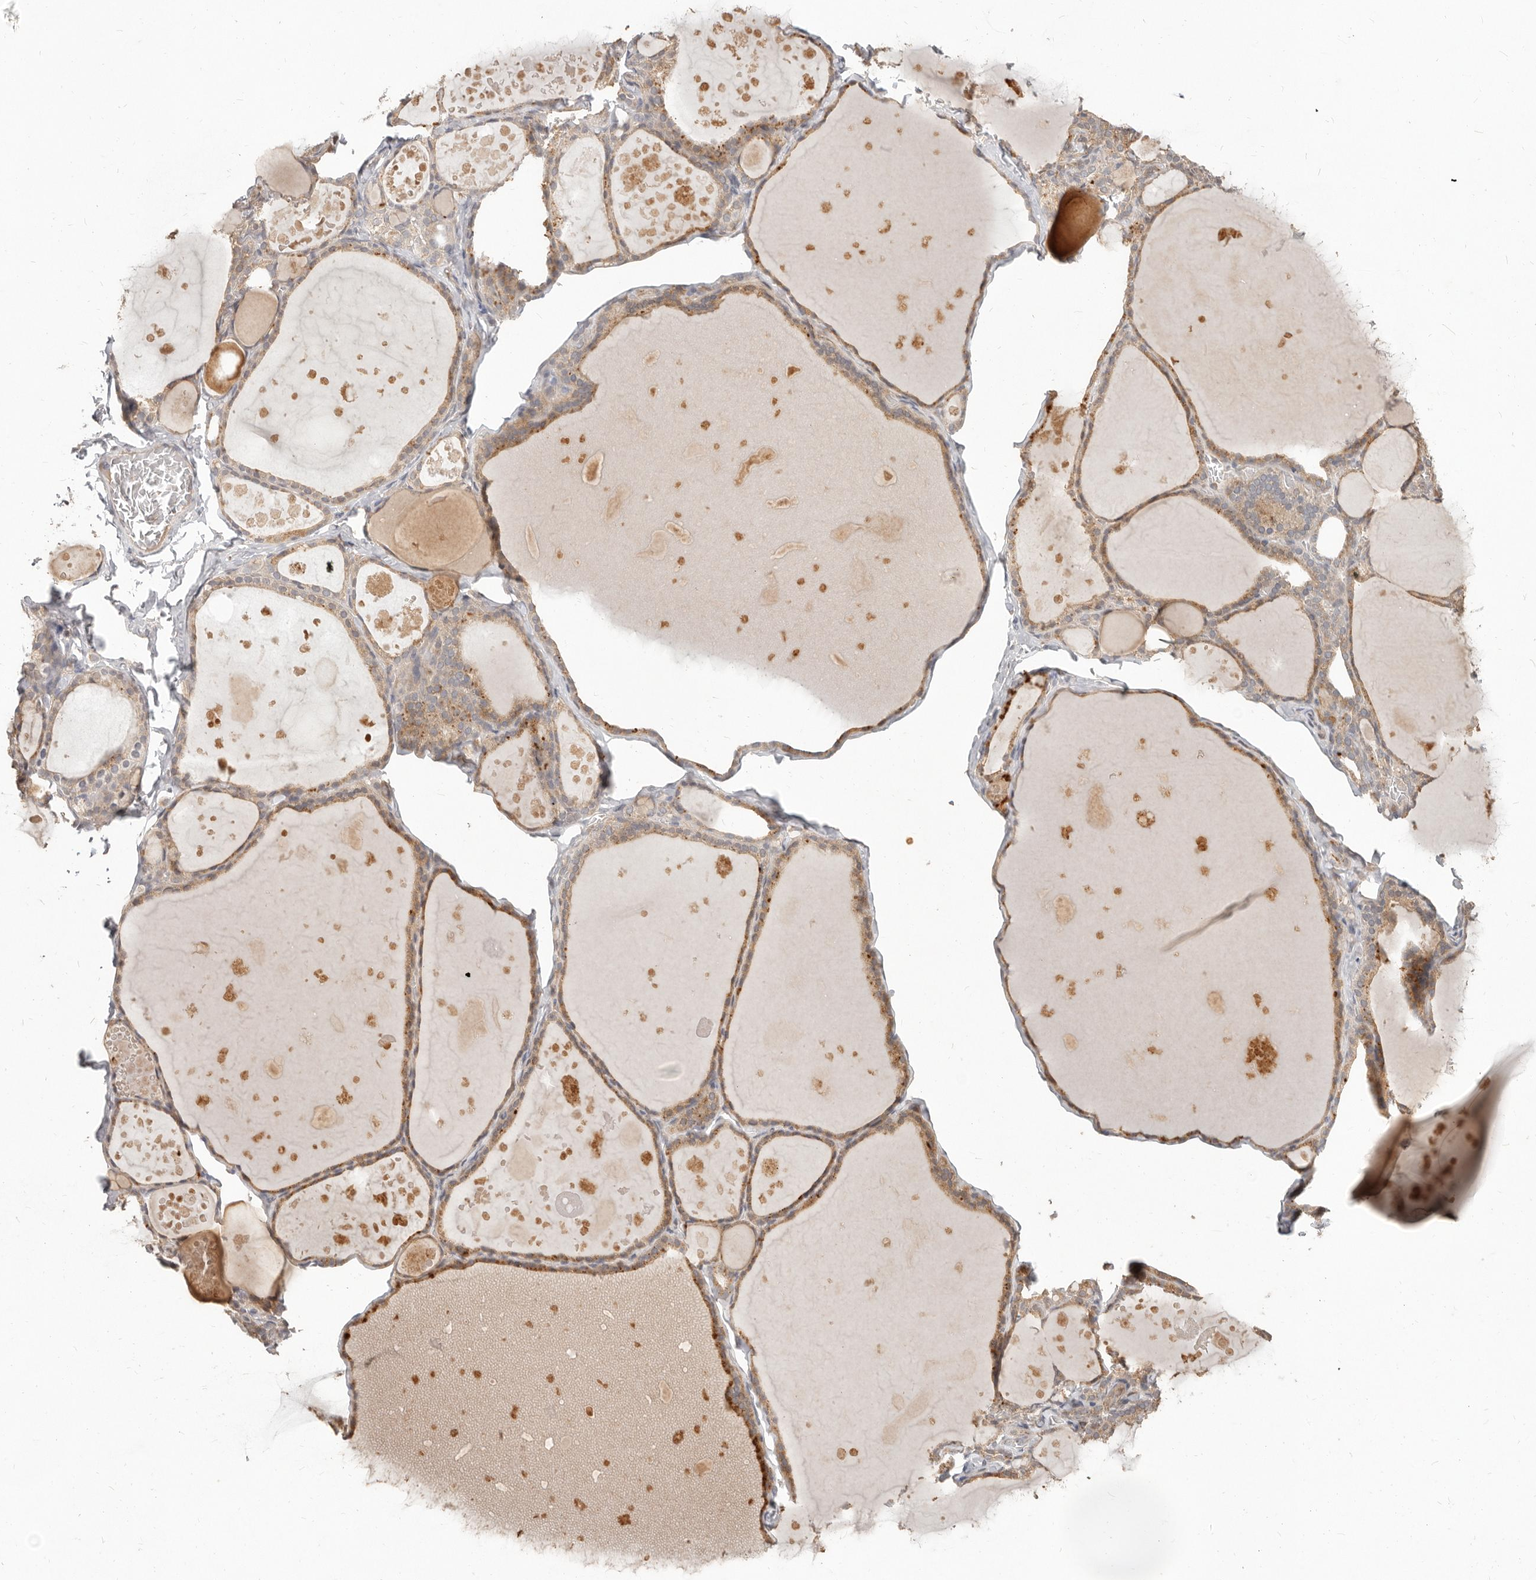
{"staining": {"intensity": "moderate", "quantity": ">75%", "location": "cytoplasmic/membranous"}, "tissue": "thyroid gland", "cell_type": "Glandular cells", "image_type": "normal", "snomed": [{"axis": "morphology", "description": "Normal tissue, NOS"}, {"axis": "topography", "description": "Thyroid gland"}], "caption": "Immunohistochemistry (IHC) (DAB) staining of normal thyroid gland demonstrates moderate cytoplasmic/membranous protein staining in approximately >75% of glandular cells.", "gene": "MTFR2", "patient": {"sex": "male", "age": 56}}